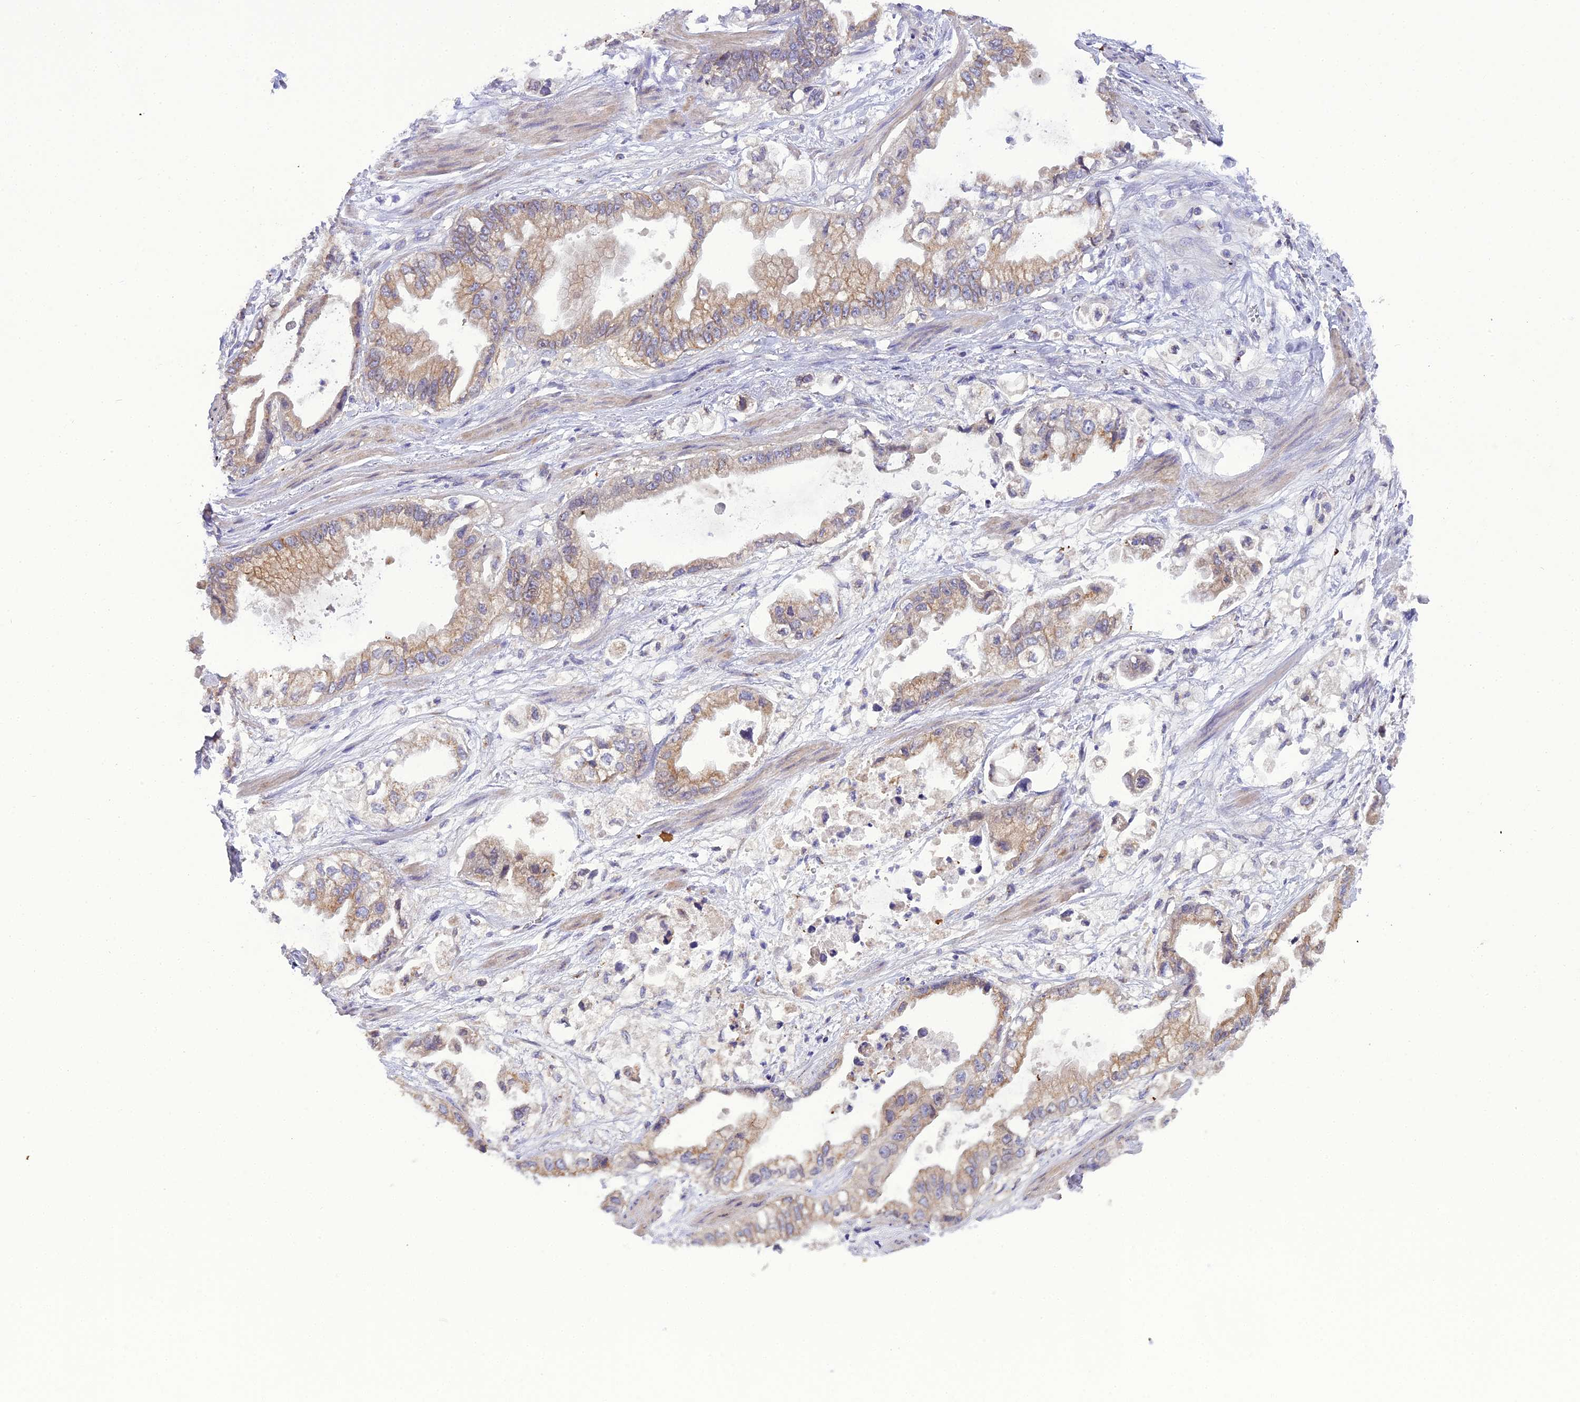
{"staining": {"intensity": "weak", "quantity": ">75%", "location": "cytoplasmic/membranous"}, "tissue": "stomach cancer", "cell_type": "Tumor cells", "image_type": "cancer", "snomed": [{"axis": "morphology", "description": "Adenocarcinoma, NOS"}, {"axis": "topography", "description": "Stomach"}], "caption": "This image demonstrates stomach cancer (adenocarcinoma) stained with immunohistochemistry to label a protein in brown. The cytoplasmic/membranous of tumor cells show weak positivity for the protein. Nuclei are counter-stained blue.", "gene": "GOLPH3", "patient": {"sex": "male", "age": 62}}